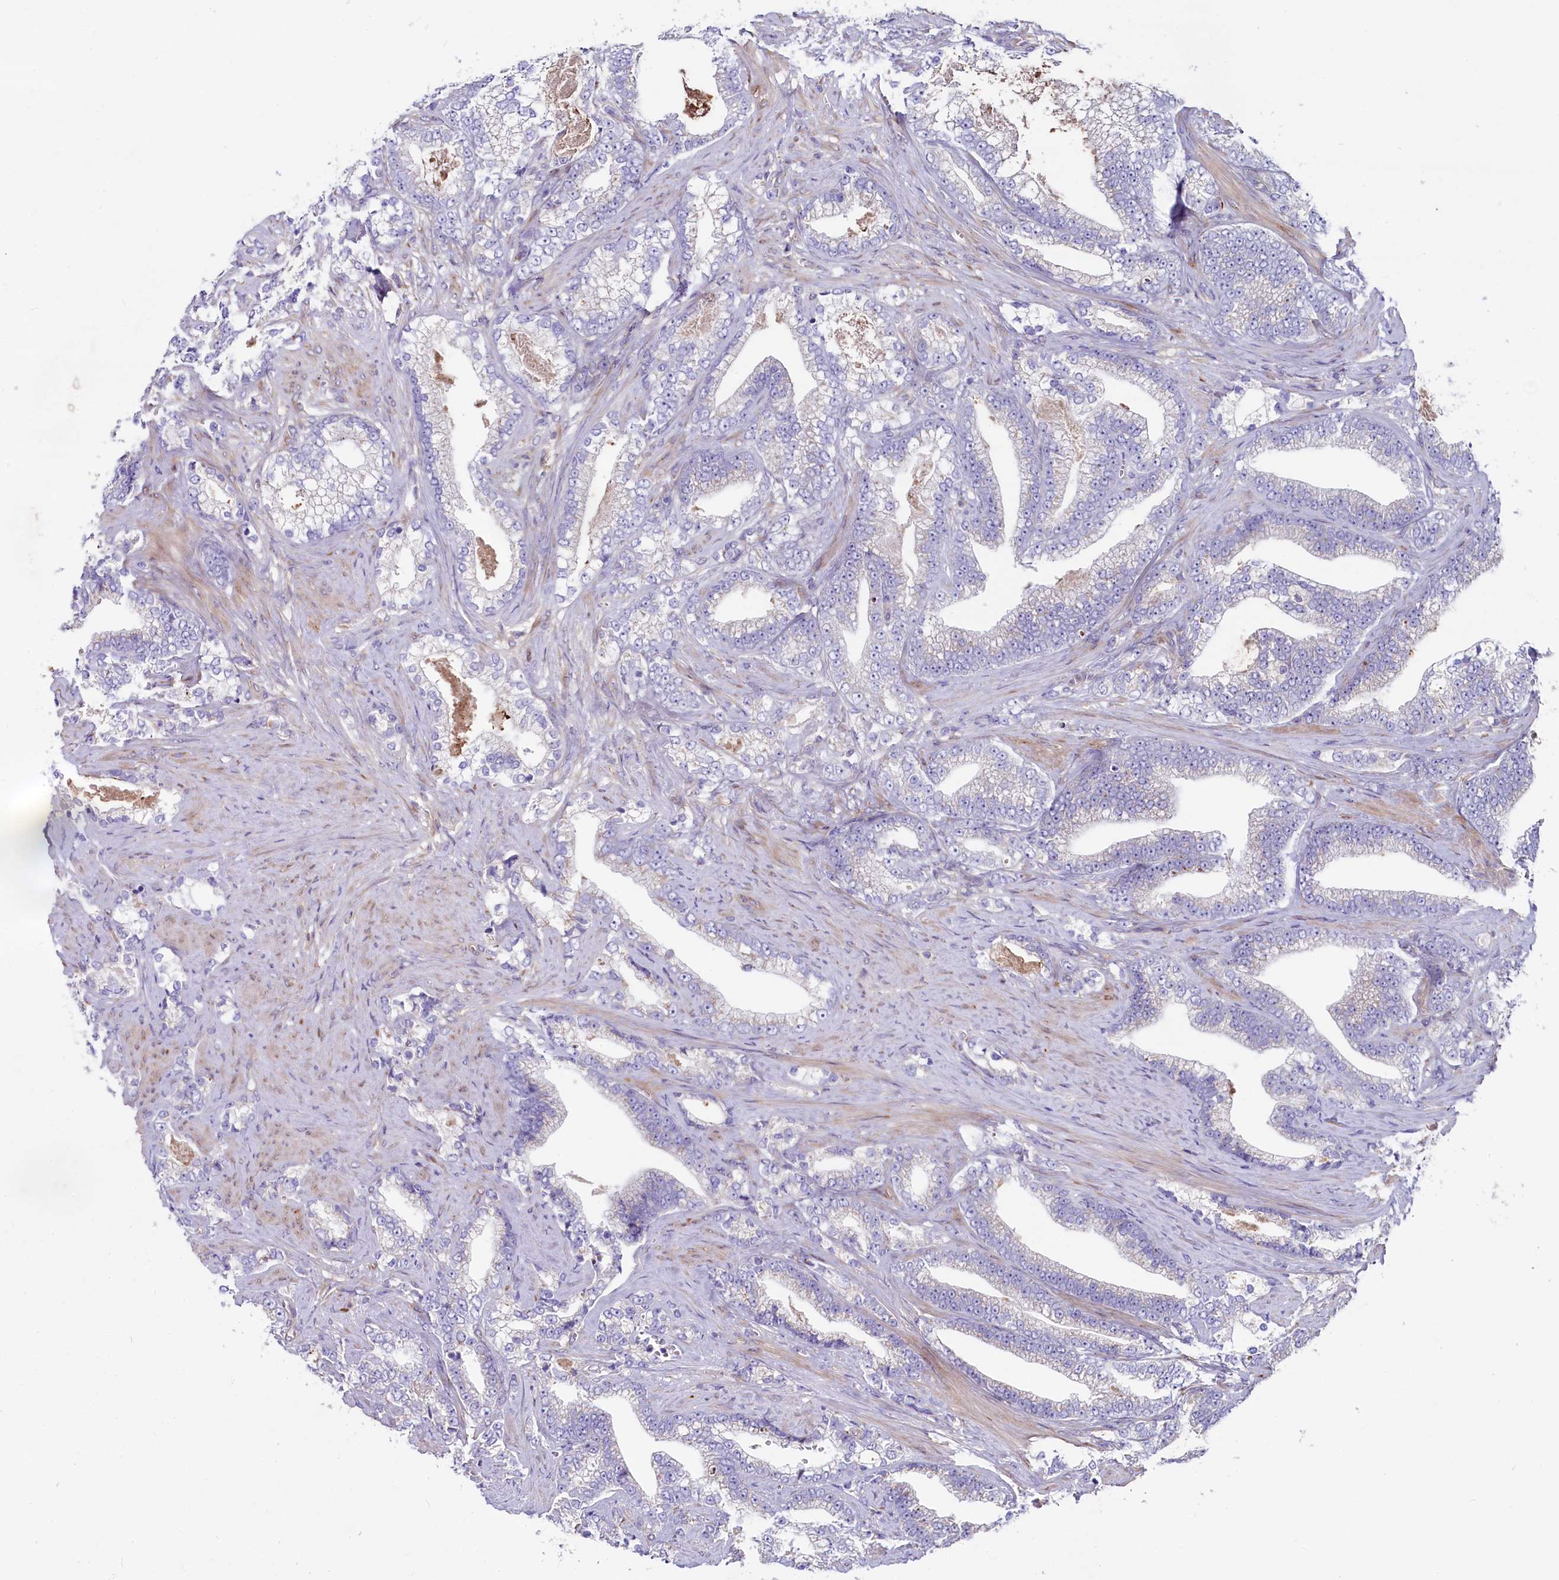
{"staining": {"intensity": "negative", "quantity": "none", "location": "none"}, "tissue": "prostate cancer", "cell_type": "Tumor cells", "image_type": "cancer", "snomed": [{"axis": "morphology", "description": "Adenocarcinoma, High grade"}, {"axis": "topography", "description": "Prostate and seminal vesicle, NOS"}], "caption": "Immunohistochemistry (IHC) image of prostate adenocarcinoma (high-grade) stained for a protein (brown), which reveals no expression in tumor cells.", "gene": "GPR108", "patient": {"sex": "male", "age": 67}}